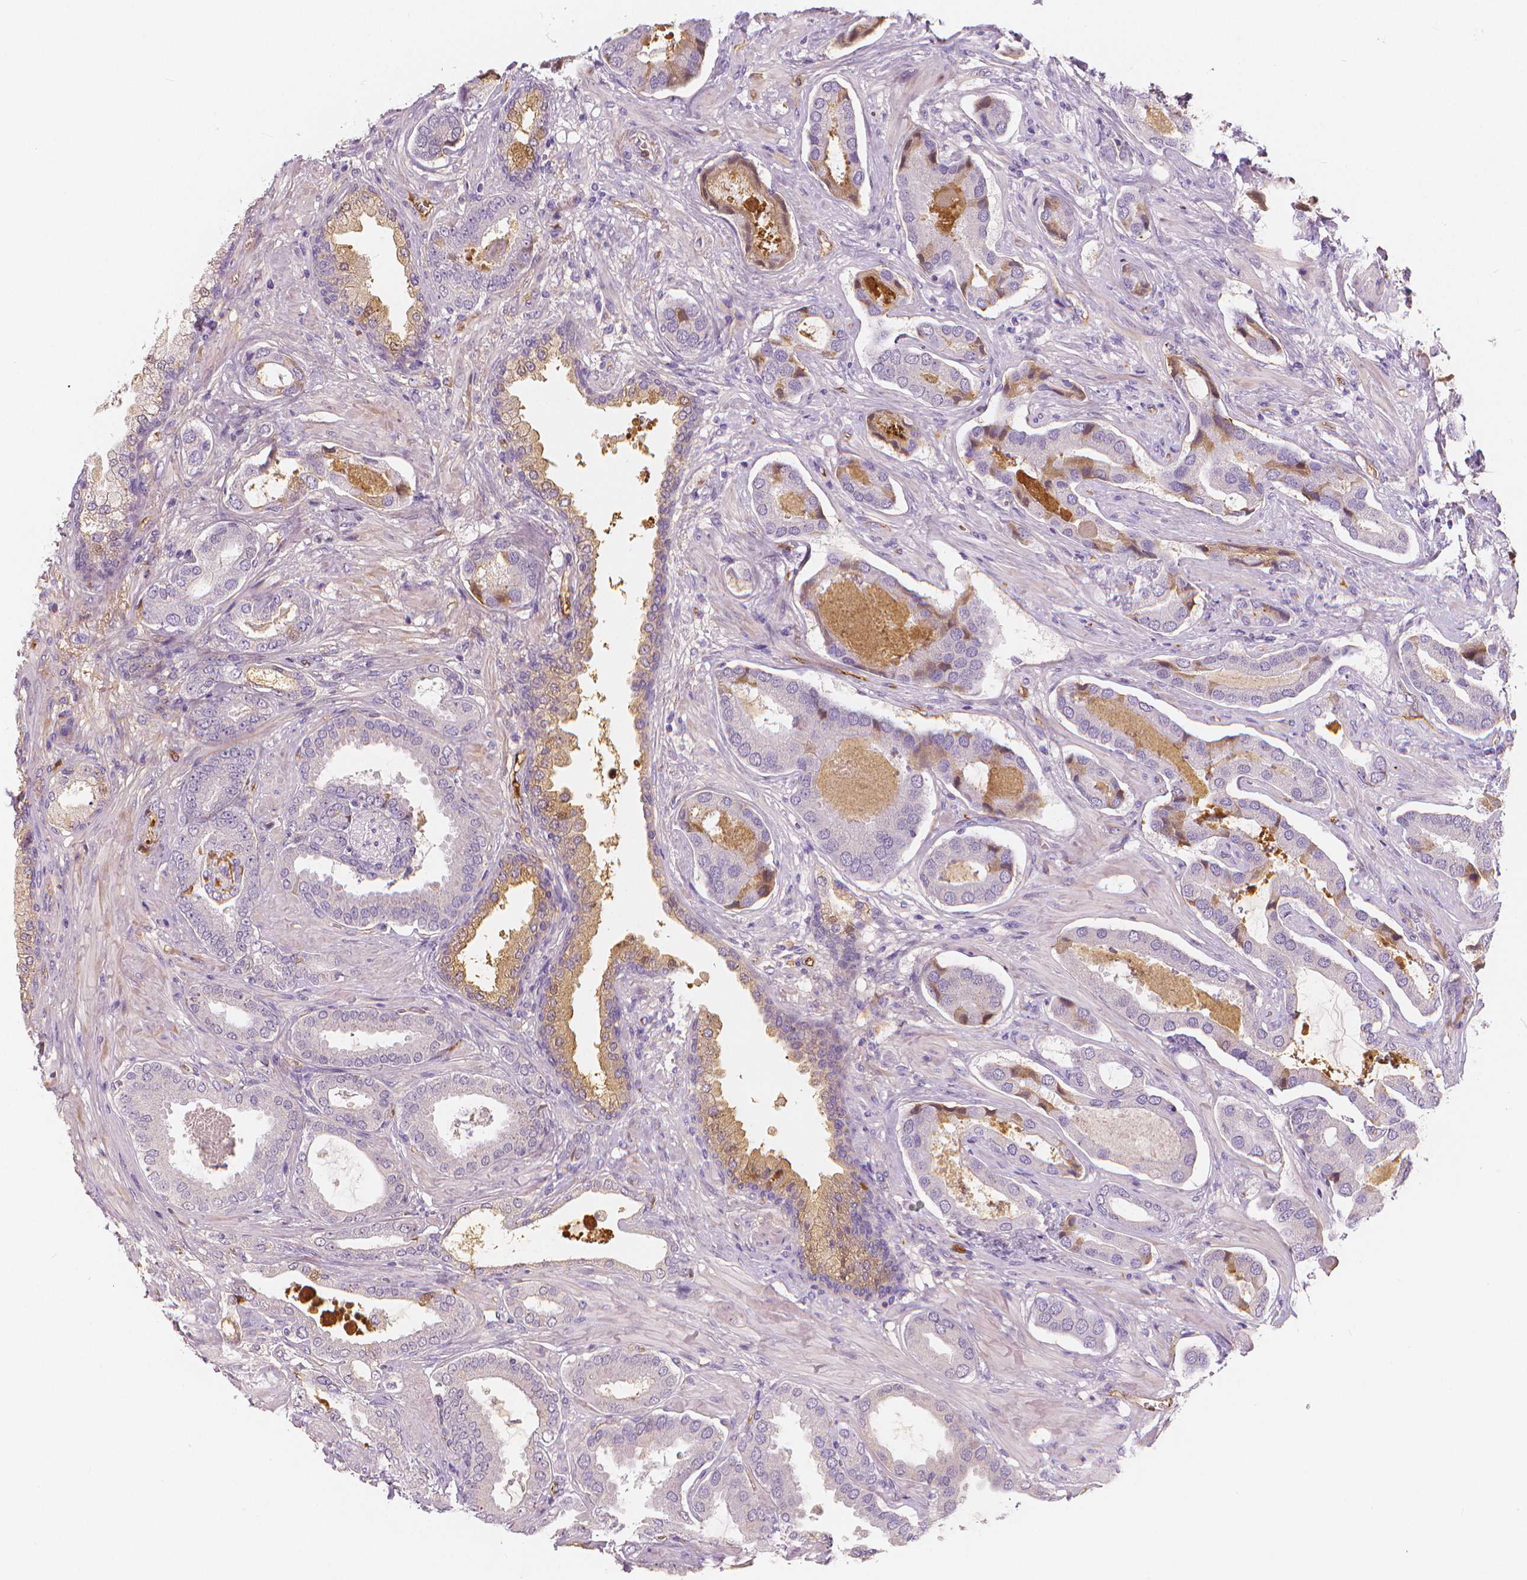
{"staining": {"intensity": "negative", "quantity": "none", "location": "none"}, "tissue": "prostate cancer", "cell_type": "Tumor cells", "image_type": "cancer", "snomed": [{"axis": "morphology", "description": "Adenocarcinoma, NOS"}, {"axis": "topography", "description": "Prostate"}], "caption": "Human prostate adenocarcinoma stained for a protein using immunohistochemistry (IHC) shows no positivity in tumor cells.", "gene": "APOA4", "patient": {"sex": "male", "age": 64}}